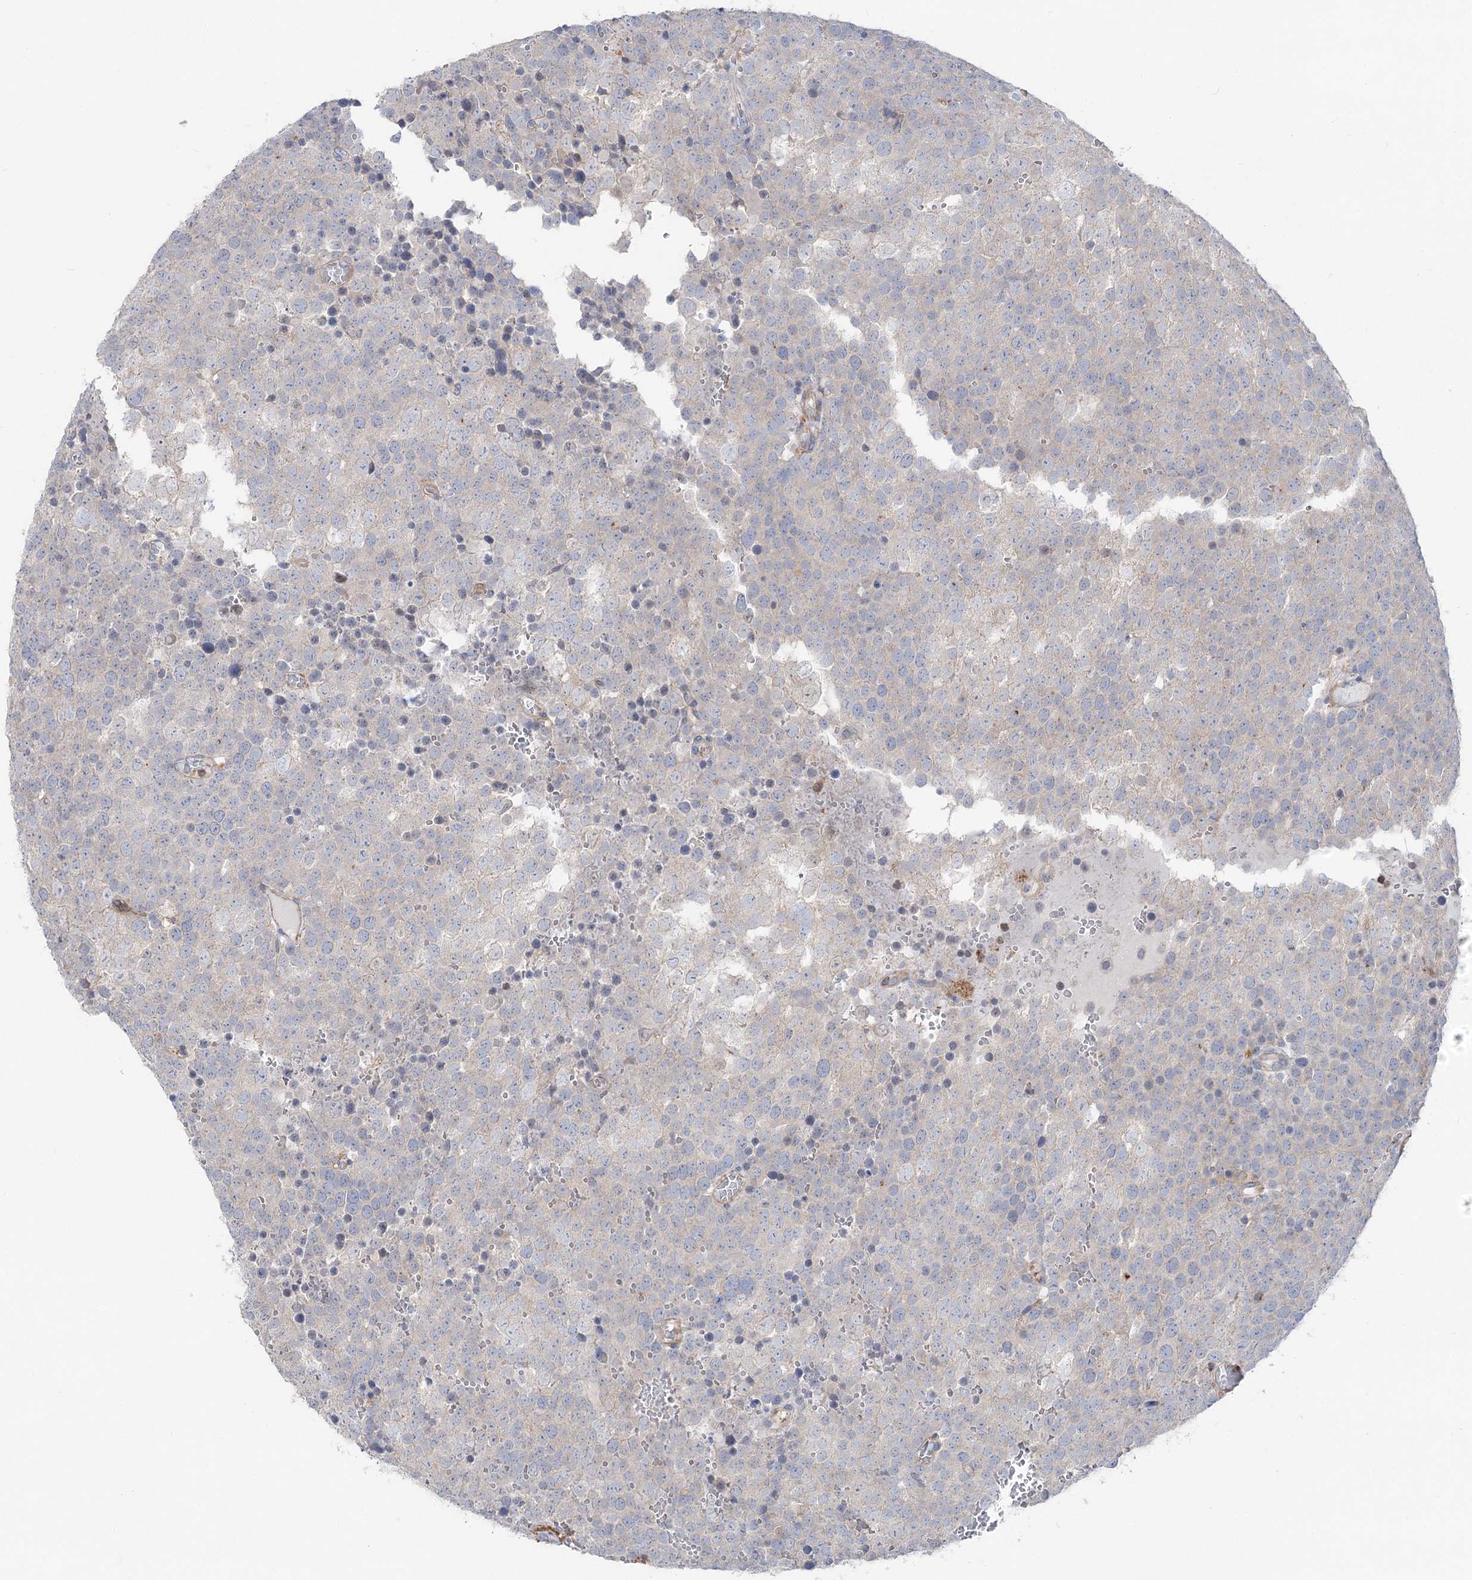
{"staining": {"intensity": "negative", "quantity": "none", "location": "none"}, "tissue": "testis cancer", "cell_type": "Tumor cells", "image_type": "cancer", "snomed": [{"axis": "morphology", "description": "Seminoma, NOS"}, {"axis": "topography", "description": "Testis"}], "caption": "This histopathology image is of seminoma (testis) stained with IHC to label a protein in brown with the nuclei are counter-stained blue. There is no staining in tumor cells. (DAB immunohistochemistry (IHC), high magnification).", "gene": "LARP1B", "patient": {"sex": "male", "age": 71}}